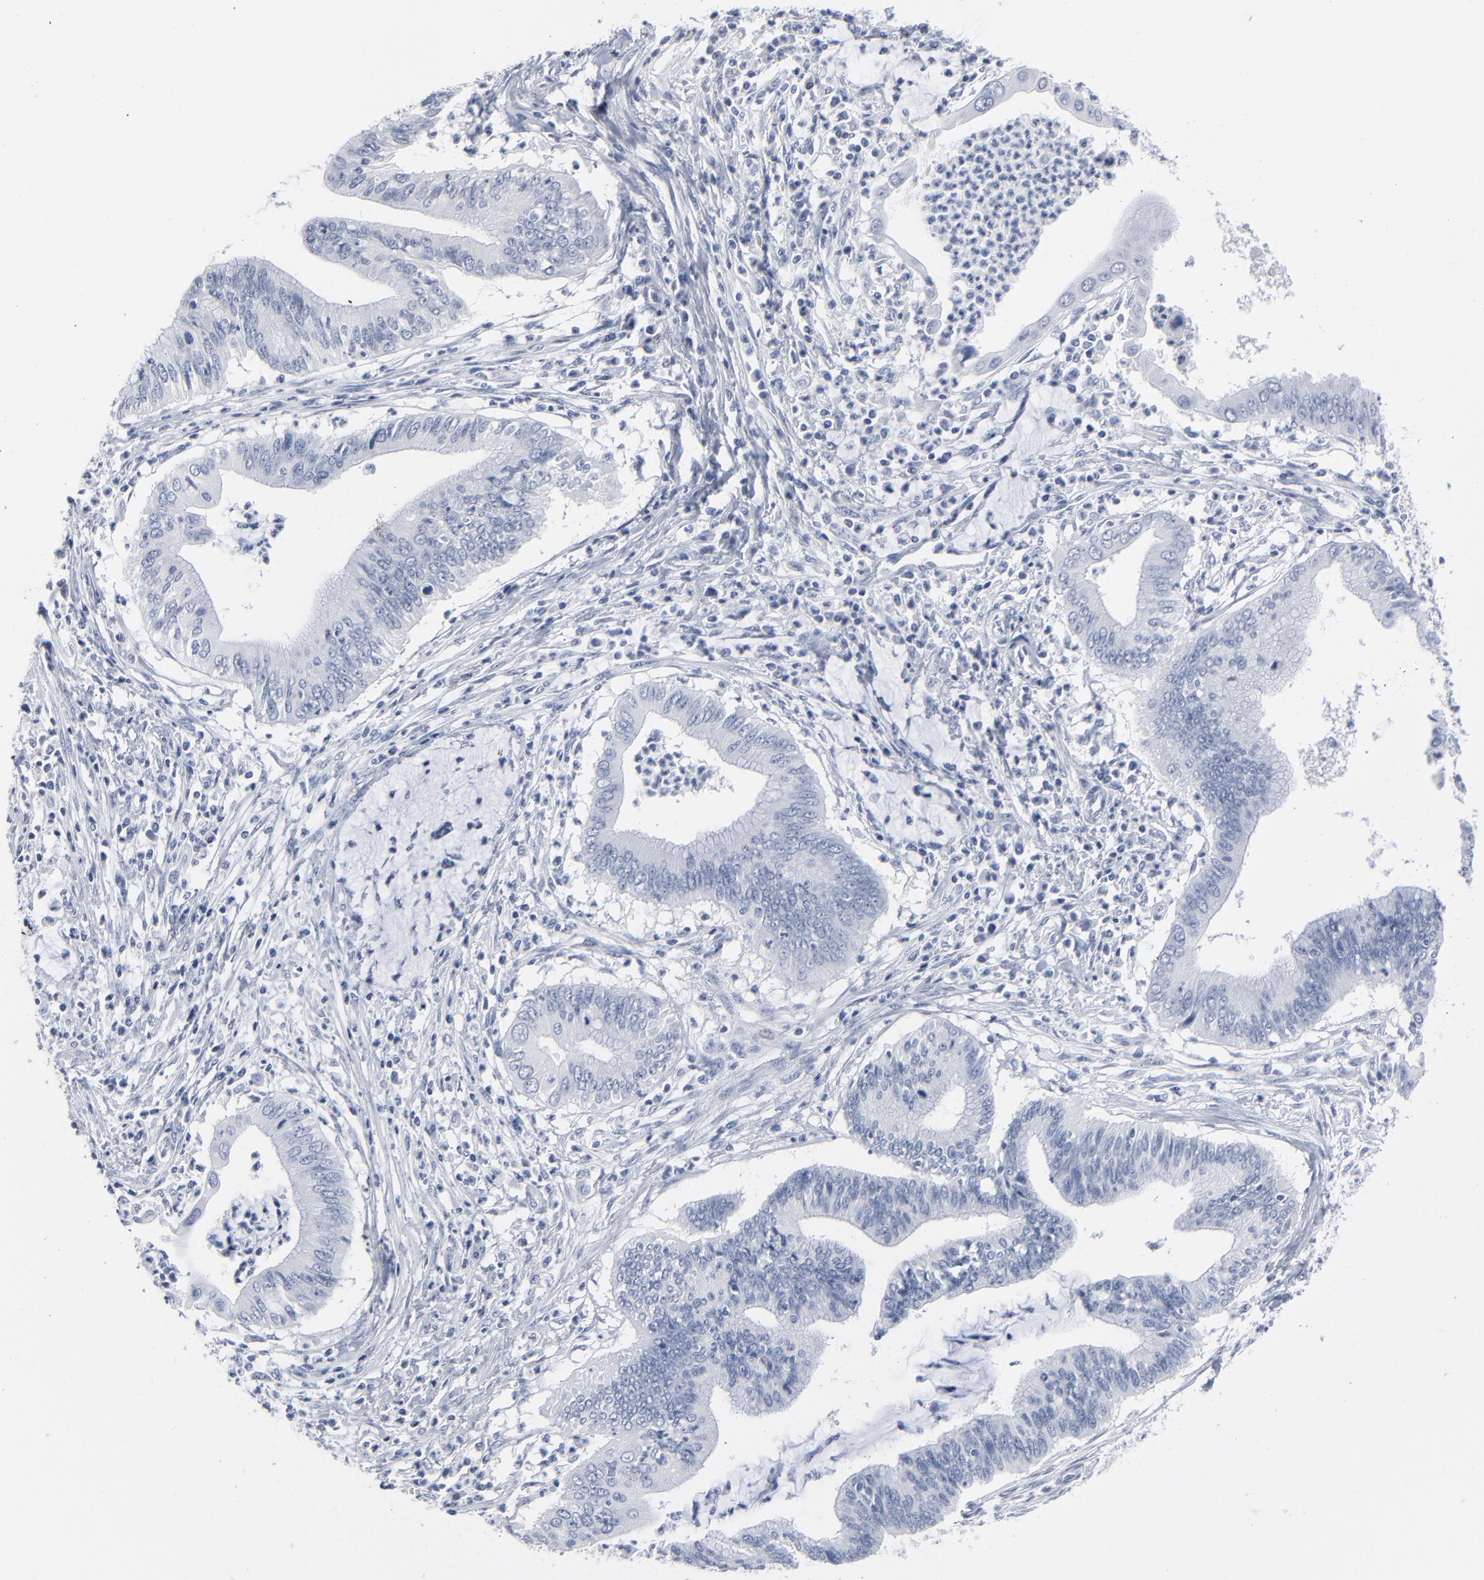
{"staining": {"intensity": "negative", "quantity": "none", "location": "none"}, "tissue": "cervical cancer", "cell_type": "Tumor cells", "image_type": "cancer", "snomed": [{"axis": "morphology", "description": "Adenocarcinoma, NOS"}, {"axis": "topography", "description": "Cervix"}], "caption": "Immunohistochemistry (IHC) image of cervical adenocarcinoma stained for a protein (brown), which reveals no positivity in tumor cells.", "gene": "PAGE1", "patient": {"sex": "female", "age": 36}}